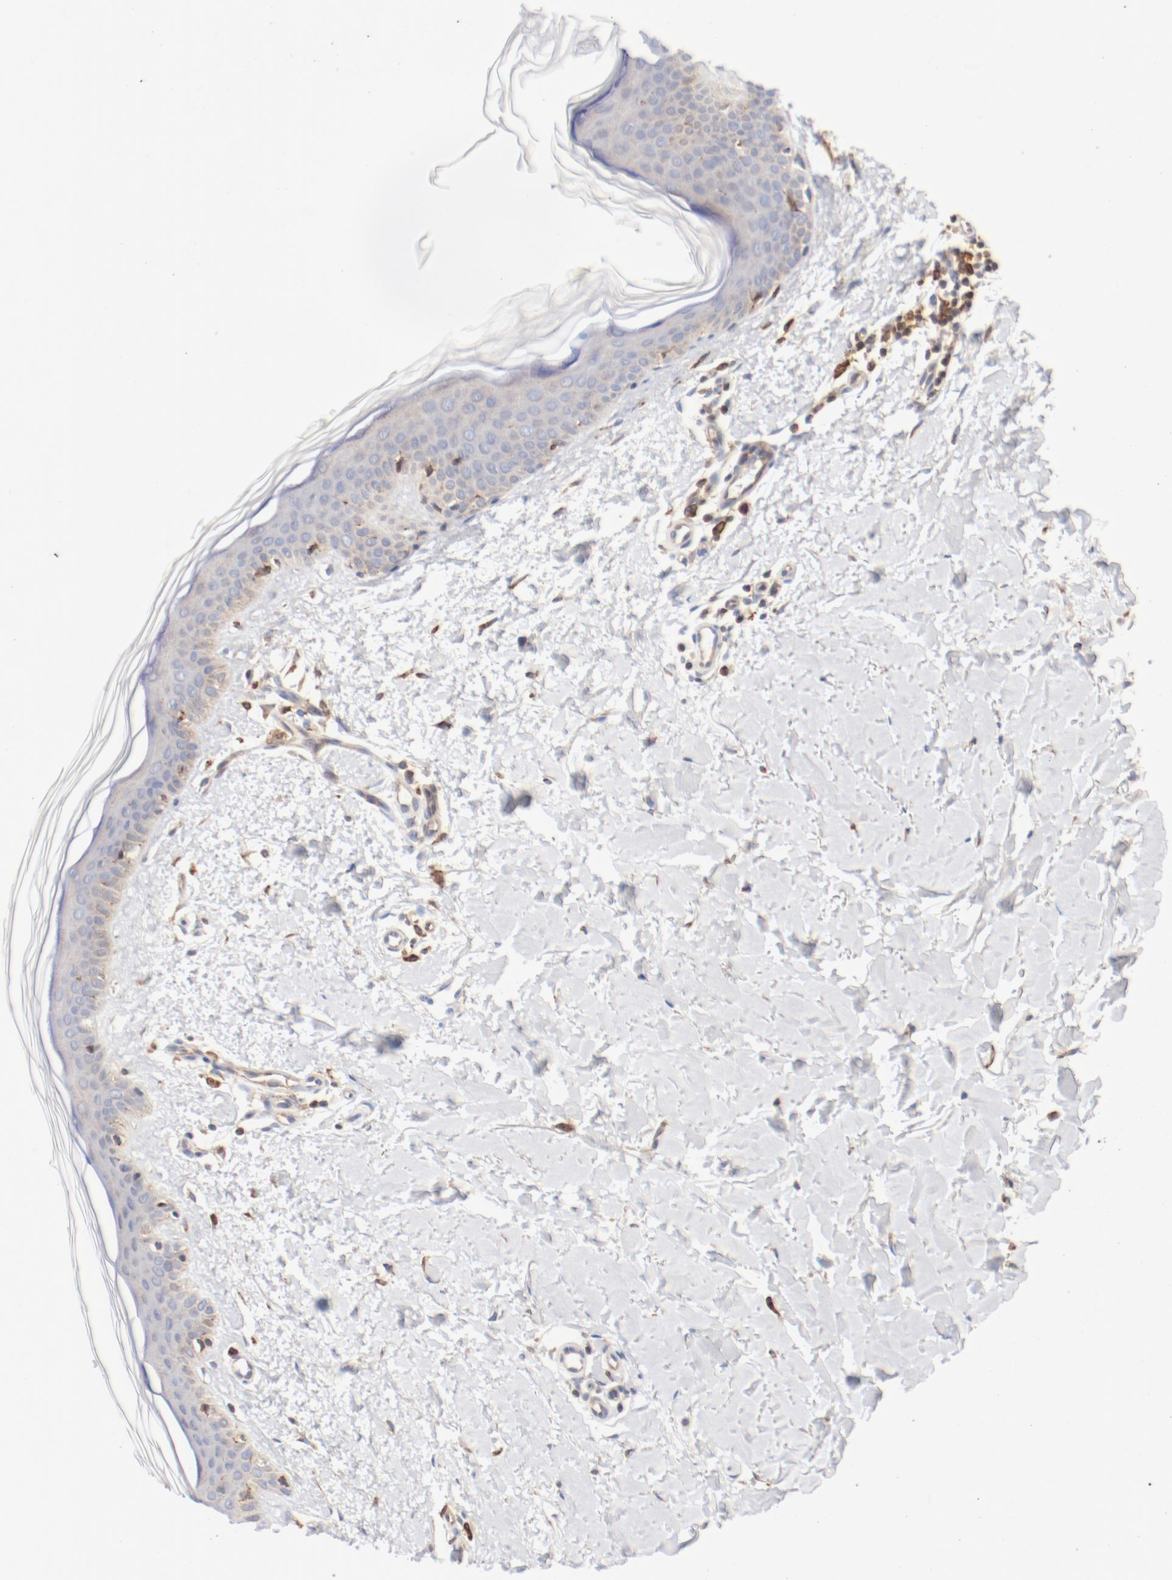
{"staining": {"intensity": "weak", "quantity": "25%-75%", "location": "cytoplasmic/membranous"}, "tissue": "skin", "cell_type": "Fibroblasts", "image_type": "normal", "snomed": [{"axis": "morphology", "description": "Normal tissue, NOS"}, {"axis": "topography", "description": "Skin"}], "caption": "A low amount of weak cytoplasmic/membranous staining is appreciated in approximately 25%-75% of fibroblasts in unremarkable skin. The protein is stained brown, and the nuclei are stained in blue (DAB (3,3'-diaminobenzidine) IHC with brightfield microscopy, high magnification).", "gene": "PDPK1", "patient": {"sex": "female", "age": 56}}